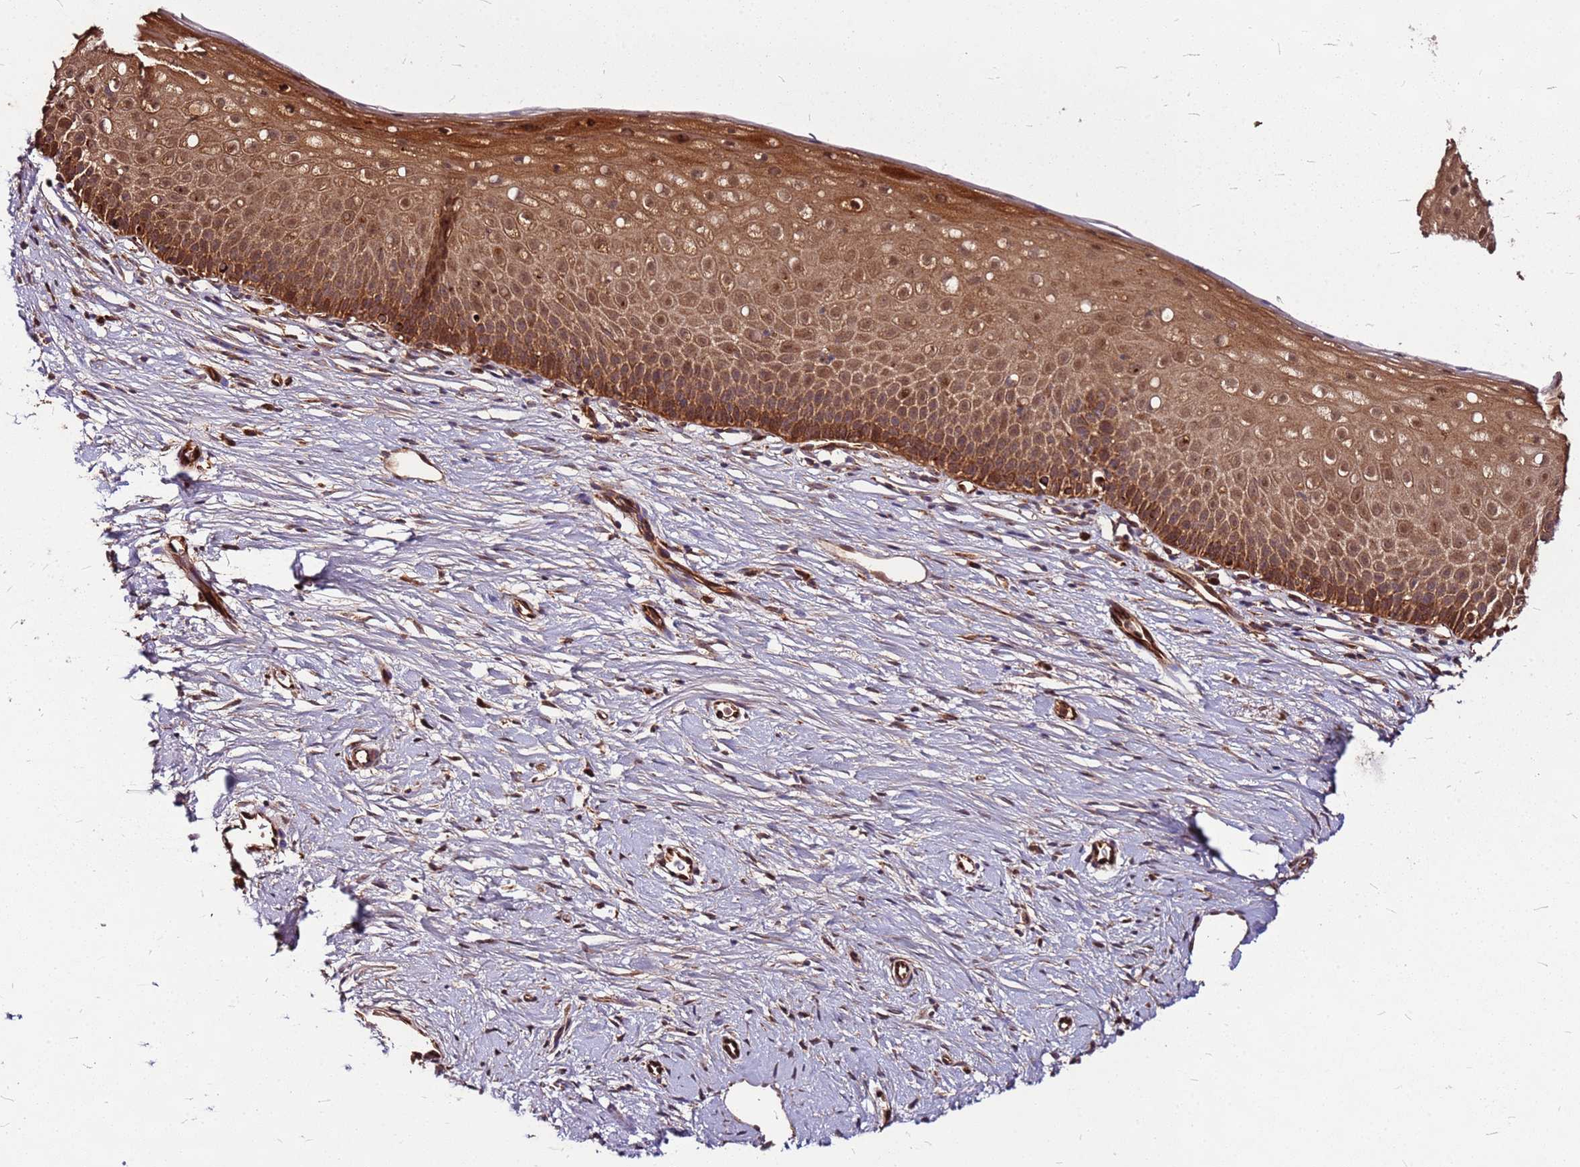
{"staining": {"intensity": "strong", "quantity": ">75%", "location": "cytoplasmic/membranous,nuclear"}, "tissue": "cervix", "cell_type": "Glandular cells", "image_type": "normal", "snomed": [{"axis": "morphology", "description": "Normal tissue, NOS"}, {"axis": "topography", "description": "Cervix"}], "caption": "Cervix was stained to show a protein in brown. There is high levels of strong cytoplasmic/membranous,nuclear expression in about >75% of glandular cells. (IHC, brightfield microscopy, high magnification).", "gene": "LYPLAL1", "patient": {"sex": "female", "age": 57}}